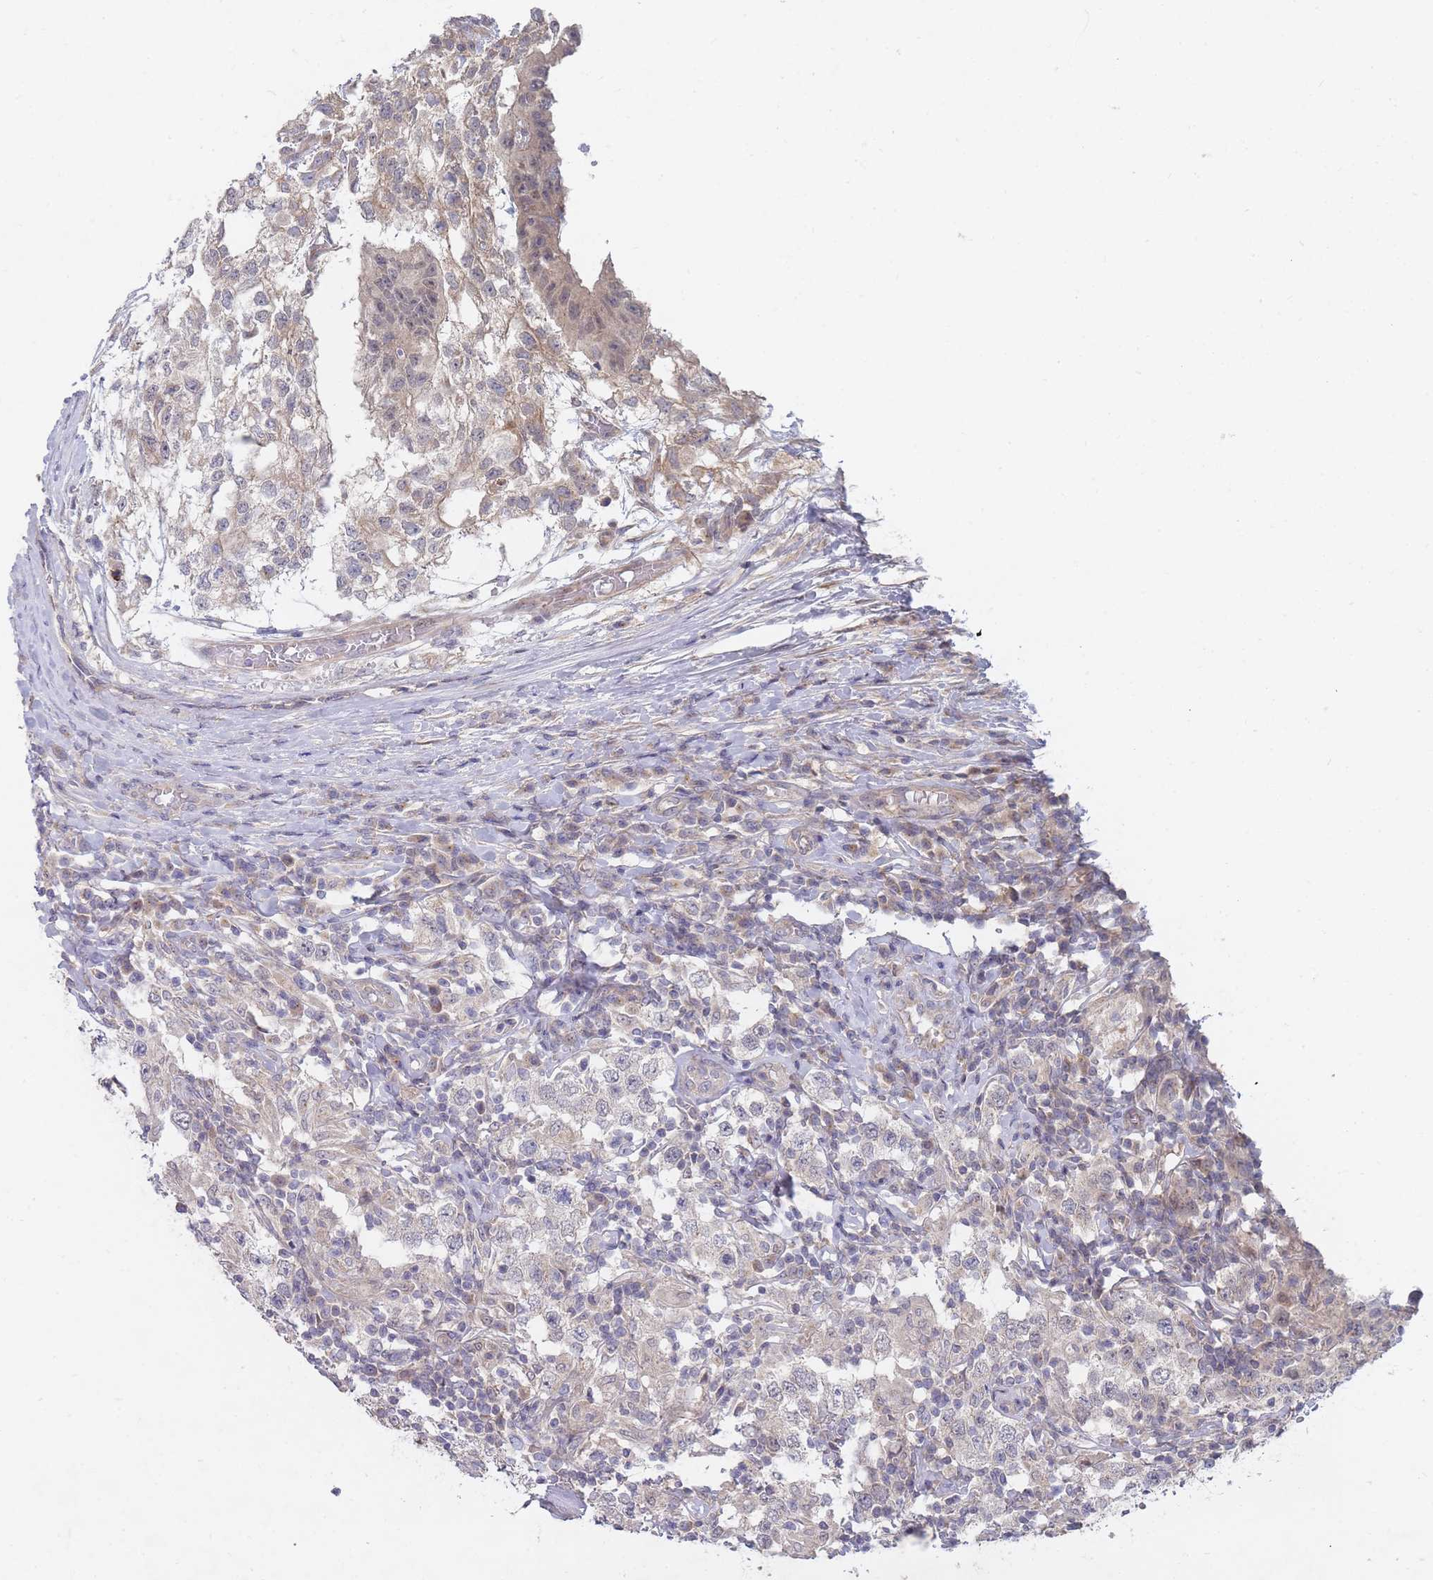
{"staining": {"intensity": "negative", "quantity": "none", "location": "none"}, "tissue": "testis cancer", "cell_type": "Tumor cells", "image_type": "cancer", "snomed": [{"axis": "morphology", "description": "Seminoma, NOS"}, {"axis": "morphology", "description": "Carcinoma, Embryonal, NOS"}, {"axis": "topography", "description": "Testis"}], "caption": "An image of human testis cancer is negative for staining in tumor cells.", "gene": "SLC35F5", "patient": {"sex": "male", "age": 41}}